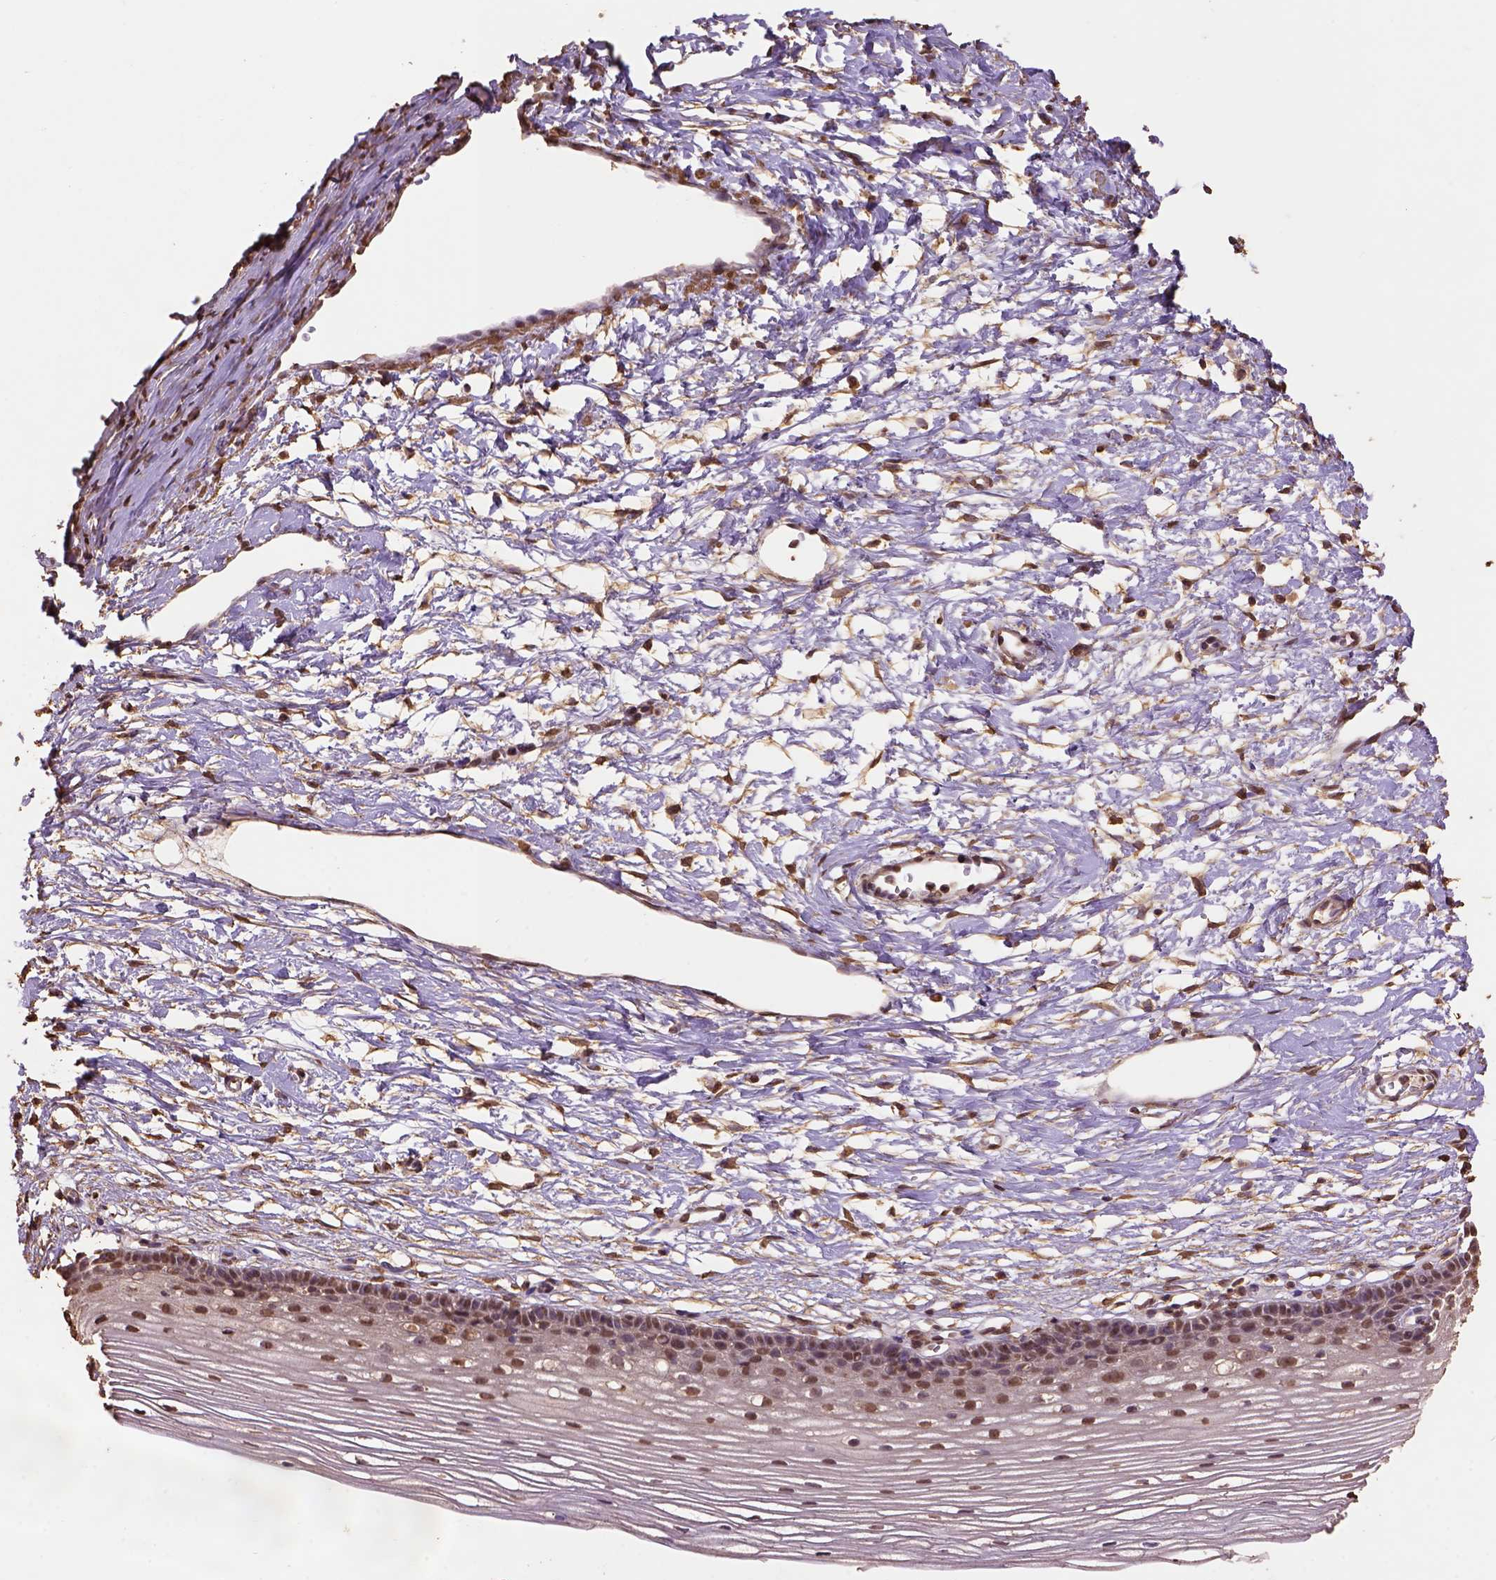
{"staining": {"intensity": "moderate", "quantity": "<25%", "location": "cytoplasmic/membranous,nuclear"}, "tissue": "cervix", "cell_type": "Glandular cells", "image_type": "normal", "snomed": [{"axis": "morphology", "description": "Normal tissue, NOS"}, {"axis": "topography", "description": "Cervix"}], "caption": "Protein staining displays moderate cytoplasmic/membranous,nuclear staining in about <25% of glandular cells in normal cervix. (DAB (3,3'-diaminobenzidine) IHC, brown staining for protein, blue staining for nuclei).", "gene": "CSTF2T", "patient": {"sex": "female", "age": 40}}